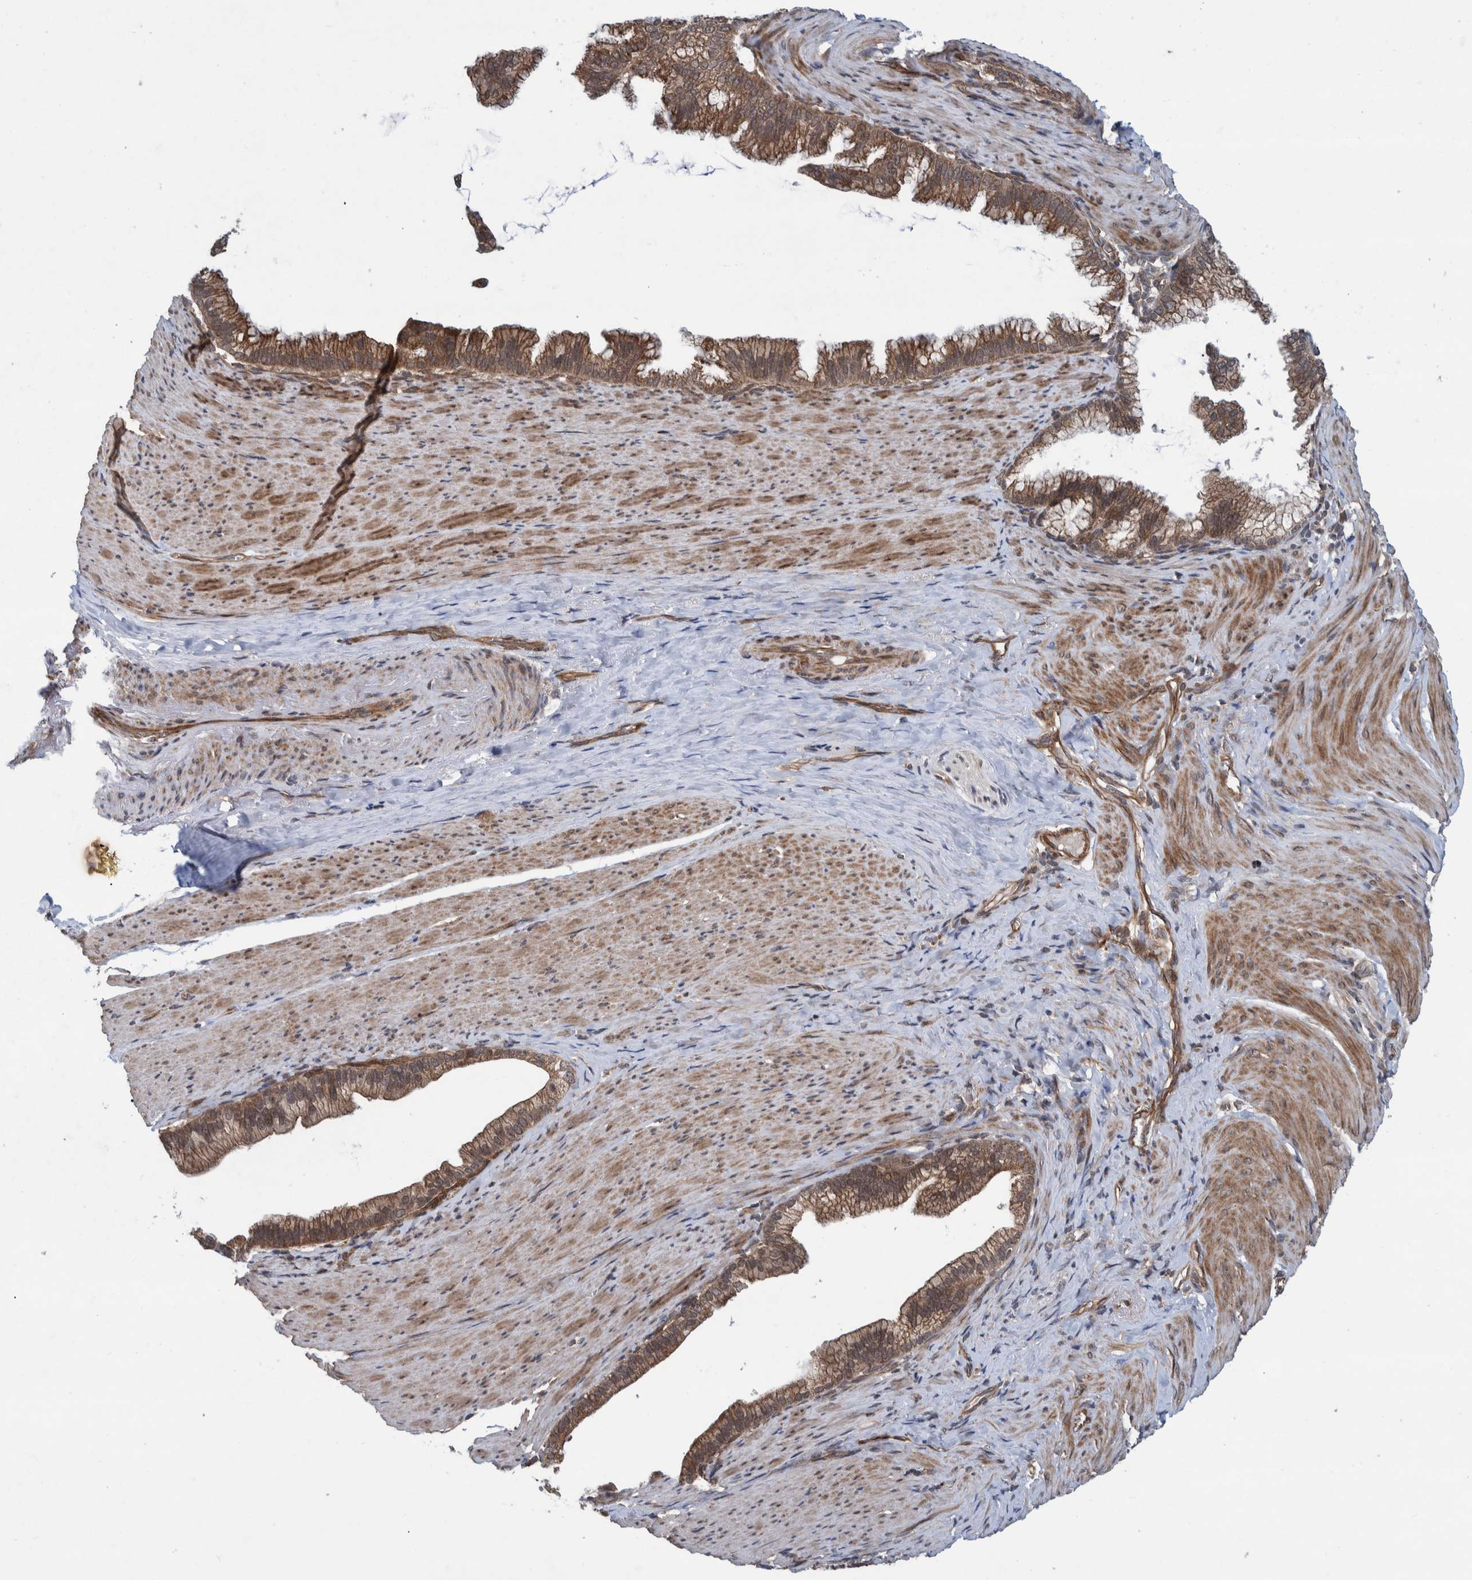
{"staining": {"intensity": "moderate", "quantity": ">75%", "location": "cytoplasmic/membranous"}, "tissue": "pancreatic cancer", "cell_type": "Tumor cells", "image_type": "cancer", "snomed": [{"axis": "morphology", "description": "Adenocarcinoma, NOS"}, {"axis": "topography", "description": "Pancreas"}], "caption": "Immunohistochemical staining of human pancreatic adenocarcinoma reveals medium levels of moderate cytoplasmic/membranous protein expression in approximately >75% of tumor cells.", "gene": "MRPS7", "patient": {"sex": "male", "age": 69}}